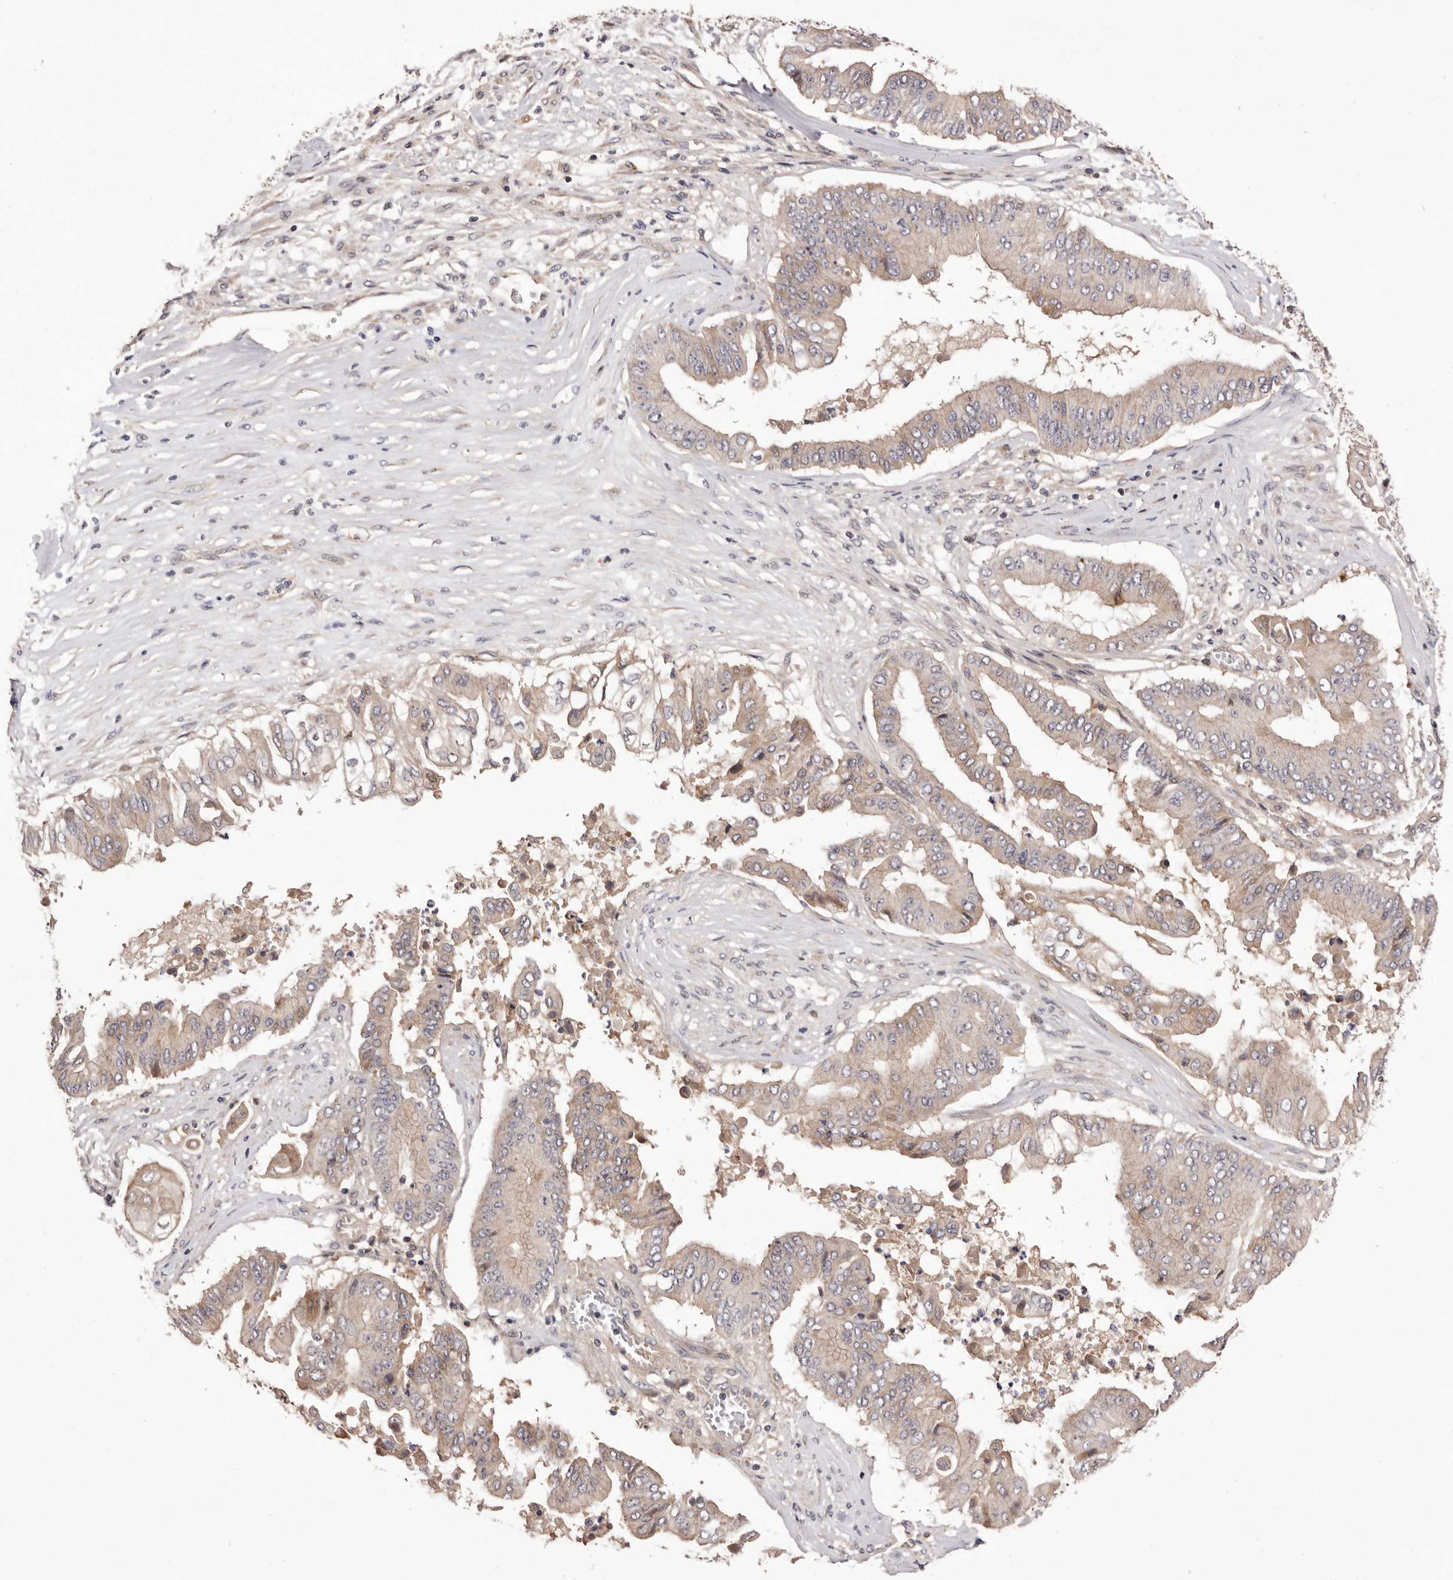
{"staining": {"intensity": "weak", "quantity": ">75%", "location": "cytoplasmic/membranous"}, "tissue": "pancreatic cancer", "cell_type": "Tumor cells", "image_type": "cancer", "snomed": [{"axis": "morphology", "description": "Adenocarcinoma, NOS"}, {"axis": "topography", "description": "Pancreas"}], "caption": "Immunohistochemistry photomicrograph of pancreatic adenocarcinoma stained for a protein (brown), which shows low levels of weak cytoplasmic/membranous positivity in approximately >75% of tumor cells.", "gene": "DOP1A", "patient": {"sex": "female", "age": 77}}